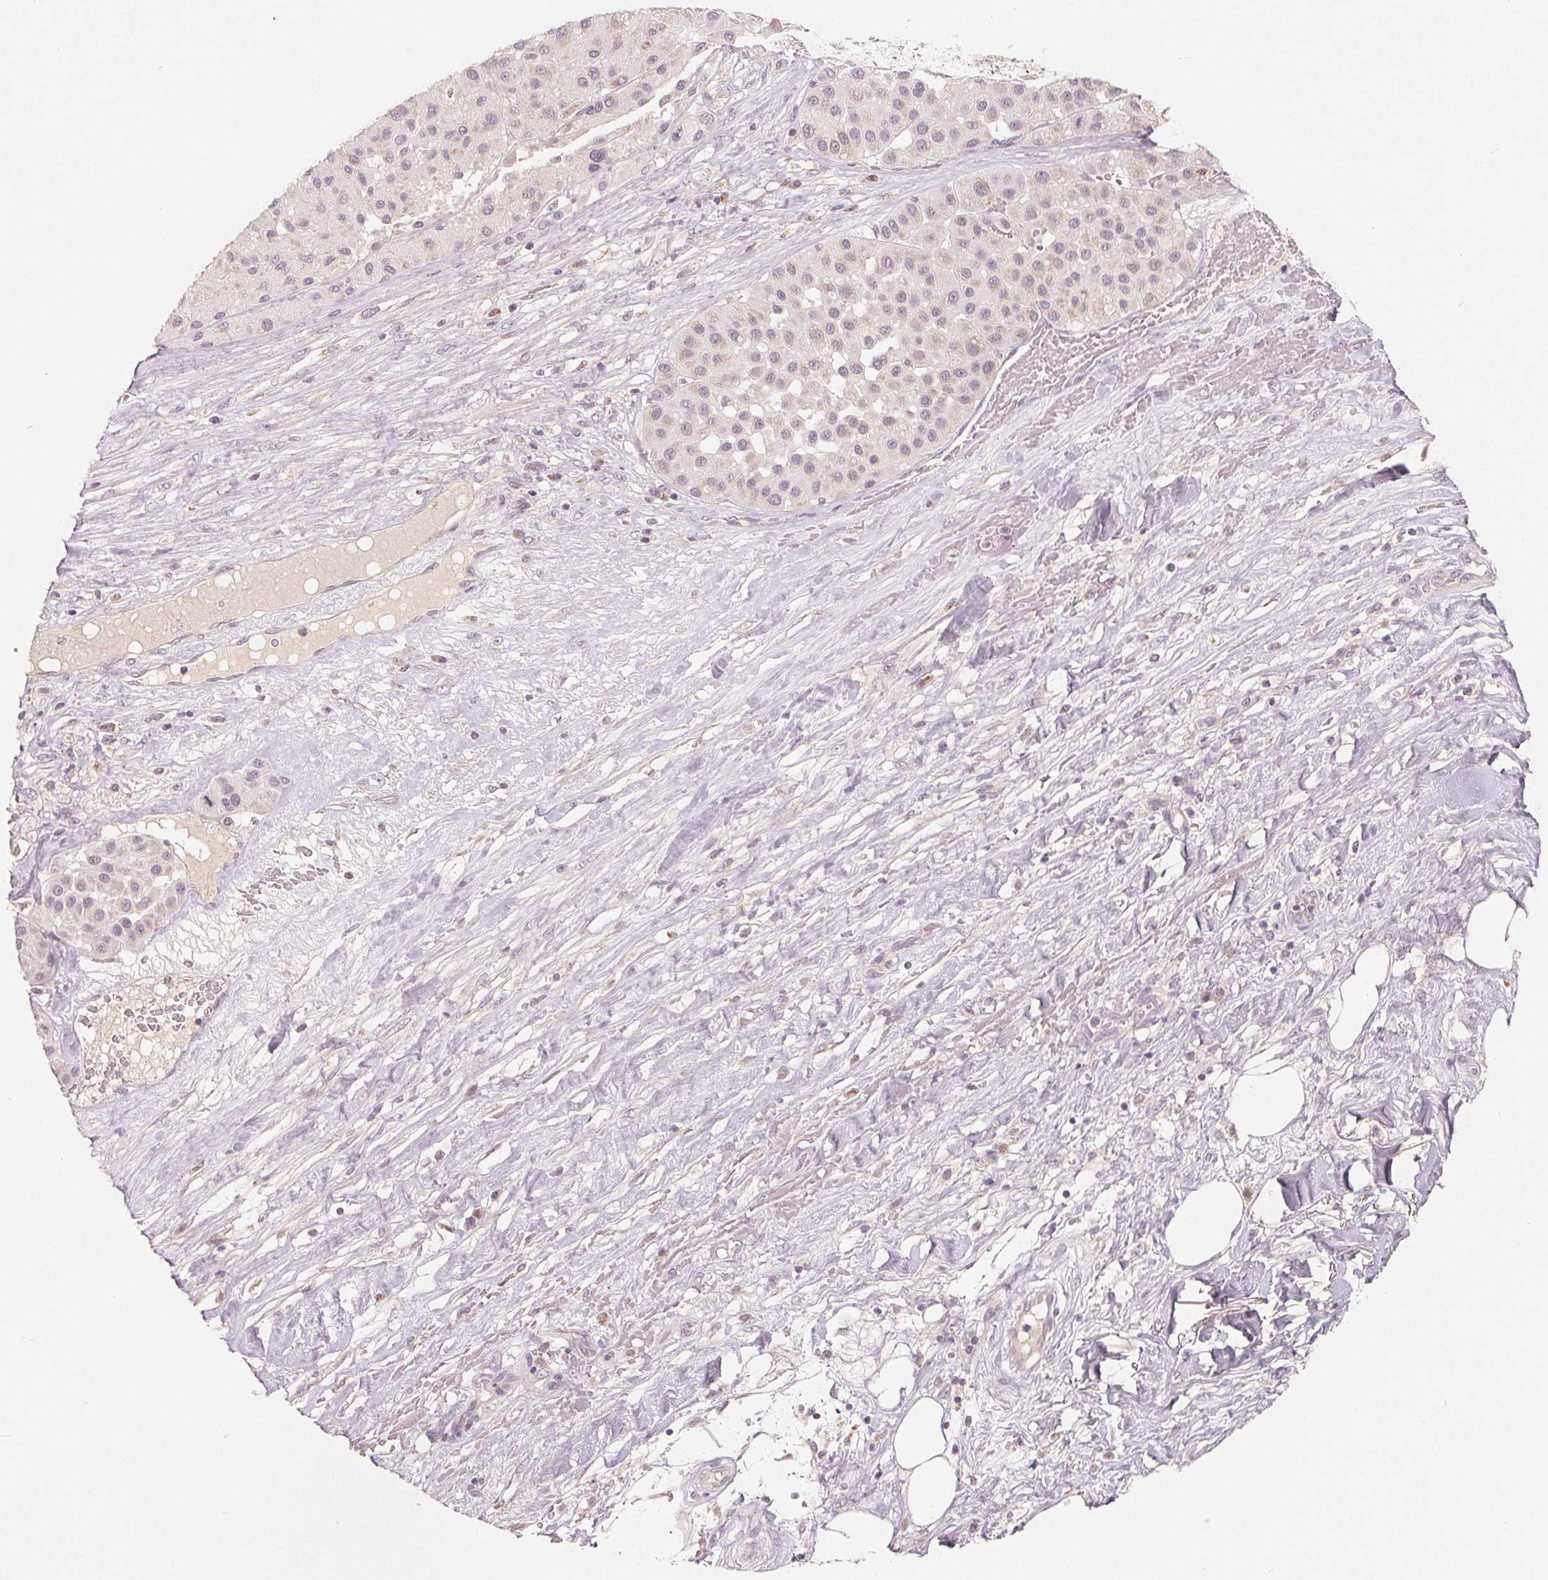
{"staining": {"intensity": "negative", "quantity": "none", "location": "none"}, "tissue": "melanoma", "cell_type": "Tumor cells", "image_type": "cancer", "snomed": [{"axis": "morphology", "description": "Malignant melanoma, Metastatic site"}, {"axis": "topography", "description": "Smooth muscle"}], "caption": "An image of human melanoma is negative for staining in tumor cells.", "gene": "GHITM", "patient": {"sex": "male", "age": 41}}